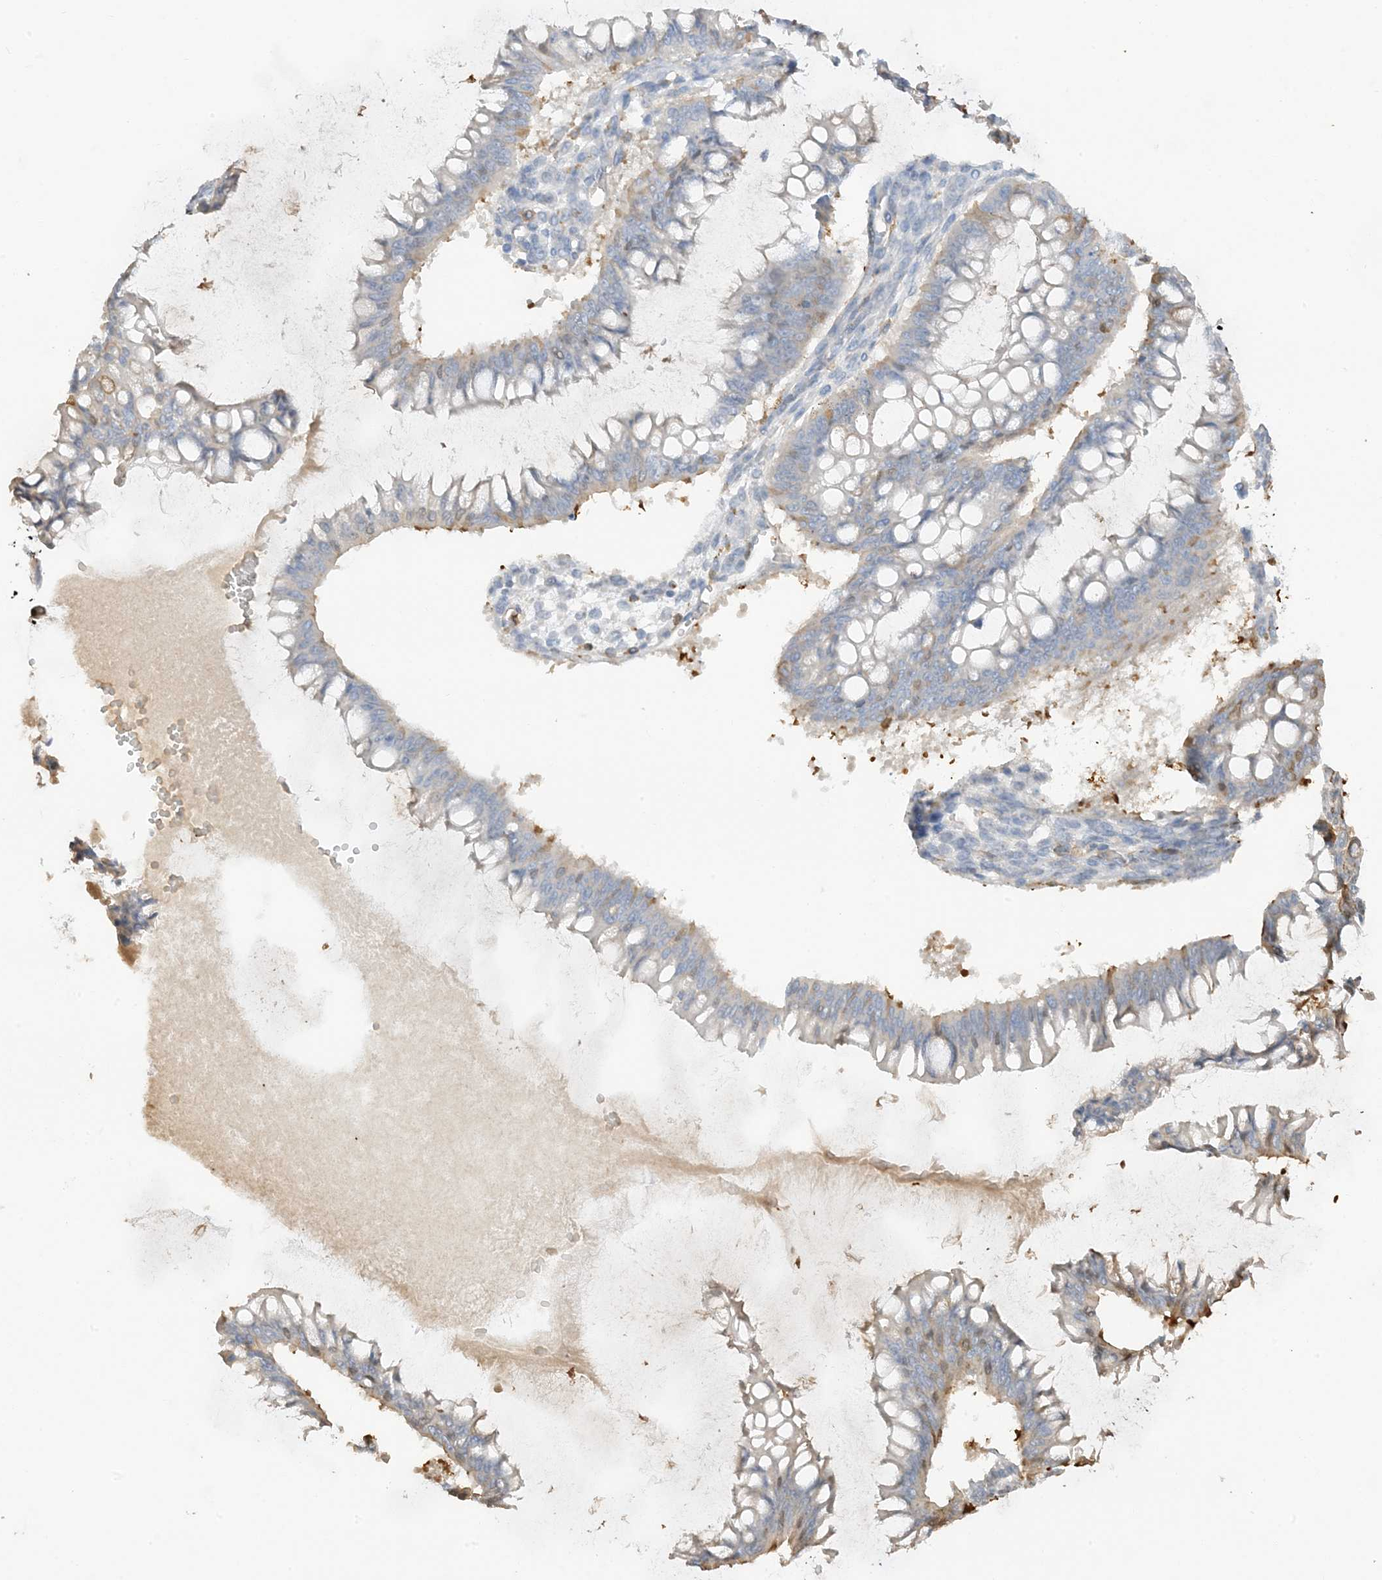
{"staining": {"intensity": "weak", "quantity": "<25%", "location": "cytoplasmic/membranous"}, "tissue": "ovarian cancer", "cell_type": "Tumor cells", "image_type": "cancer", "snomed": [{"axis": "morphology", "description": "Cystadenocarcinoma, mucinous, NOS"}, {"axis": "topography", "description": "Ovary"}], "caption": "Immunohistochemistry (IHC) histopathology image of ovarian mucinous cystadenocarcinoma stained for a protein (brown), which reveals no positivity in tumor cells.", "gene": "PHACTR2", "patient": {"sex": "female", "age": 73}}